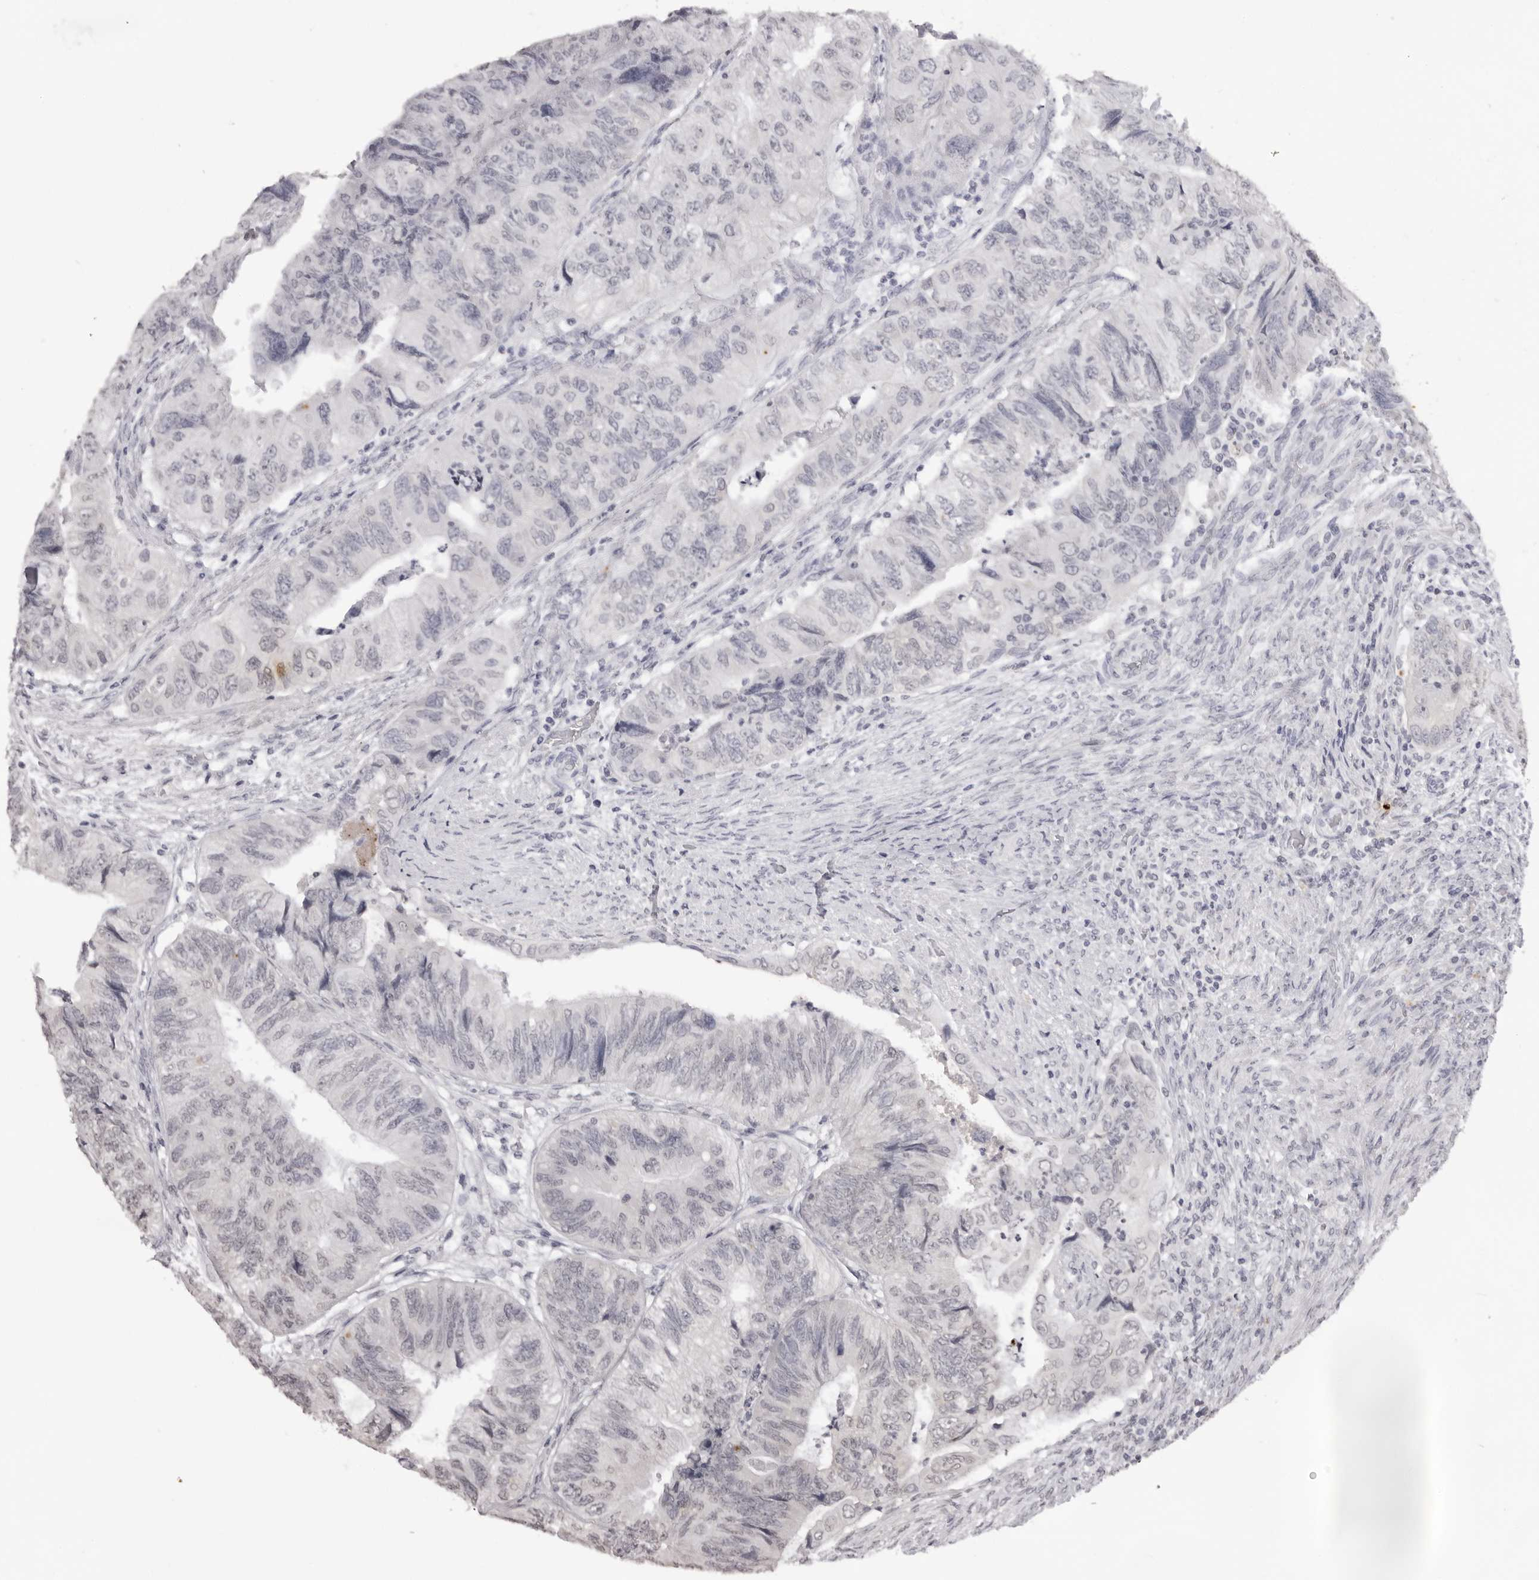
{"staining": {"intensity": "negative", "quantity": "none", "location": "none"}, "tissue": "colorectal cancer", "cell_type": "Tumor cells", "image_type": "cancer", "snomed": [{"axis": "morphology", "description": "Adenocarcinoma, NOS"}, {"axis": "topography", "description": "Rectum"}], "caption": "Tumor cells show no significant protein staining in colorectal cancer.", "gene": "NTM", "patient": {"sex": "male", "age": 63}}